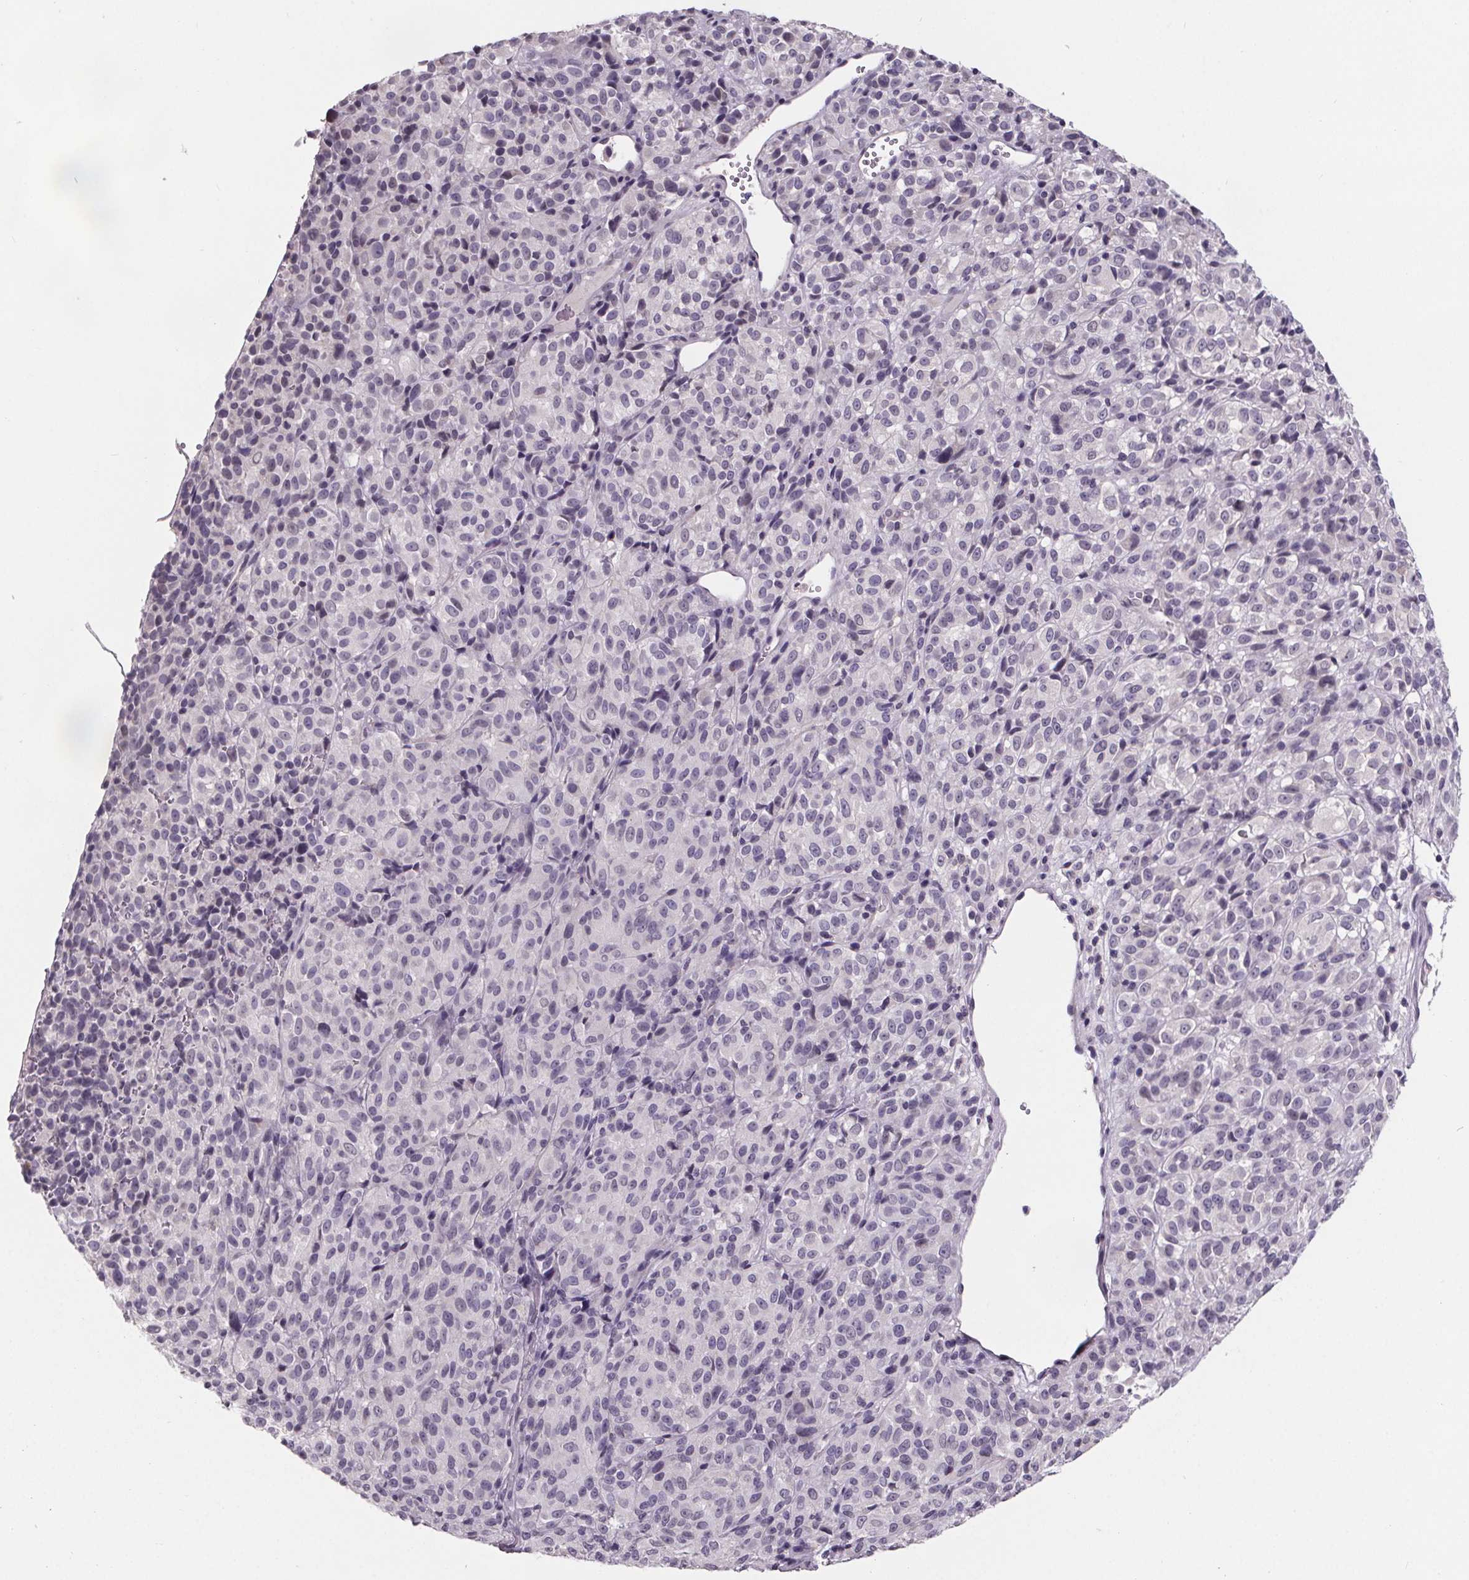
{"staining": {"intensity": "negative", "quantity": "none", "location": "none"}, "tissue": "melanoma", "cell_type": "Tumor cells", "image_type": "cancer", "snomed": [{"axis": "morphology", "description": "Malignant melanoma, Metastatic site"}, {"axis": "topography", "description": "Brain"}], "caption": "High power microscopy photomicrograph of an immunohistochemistry (IHC) image of melanoma, revealing no significant expression in tumor cells.", "gene": "NKX6-1", "patient": {"sex": "female", "age": 56}}